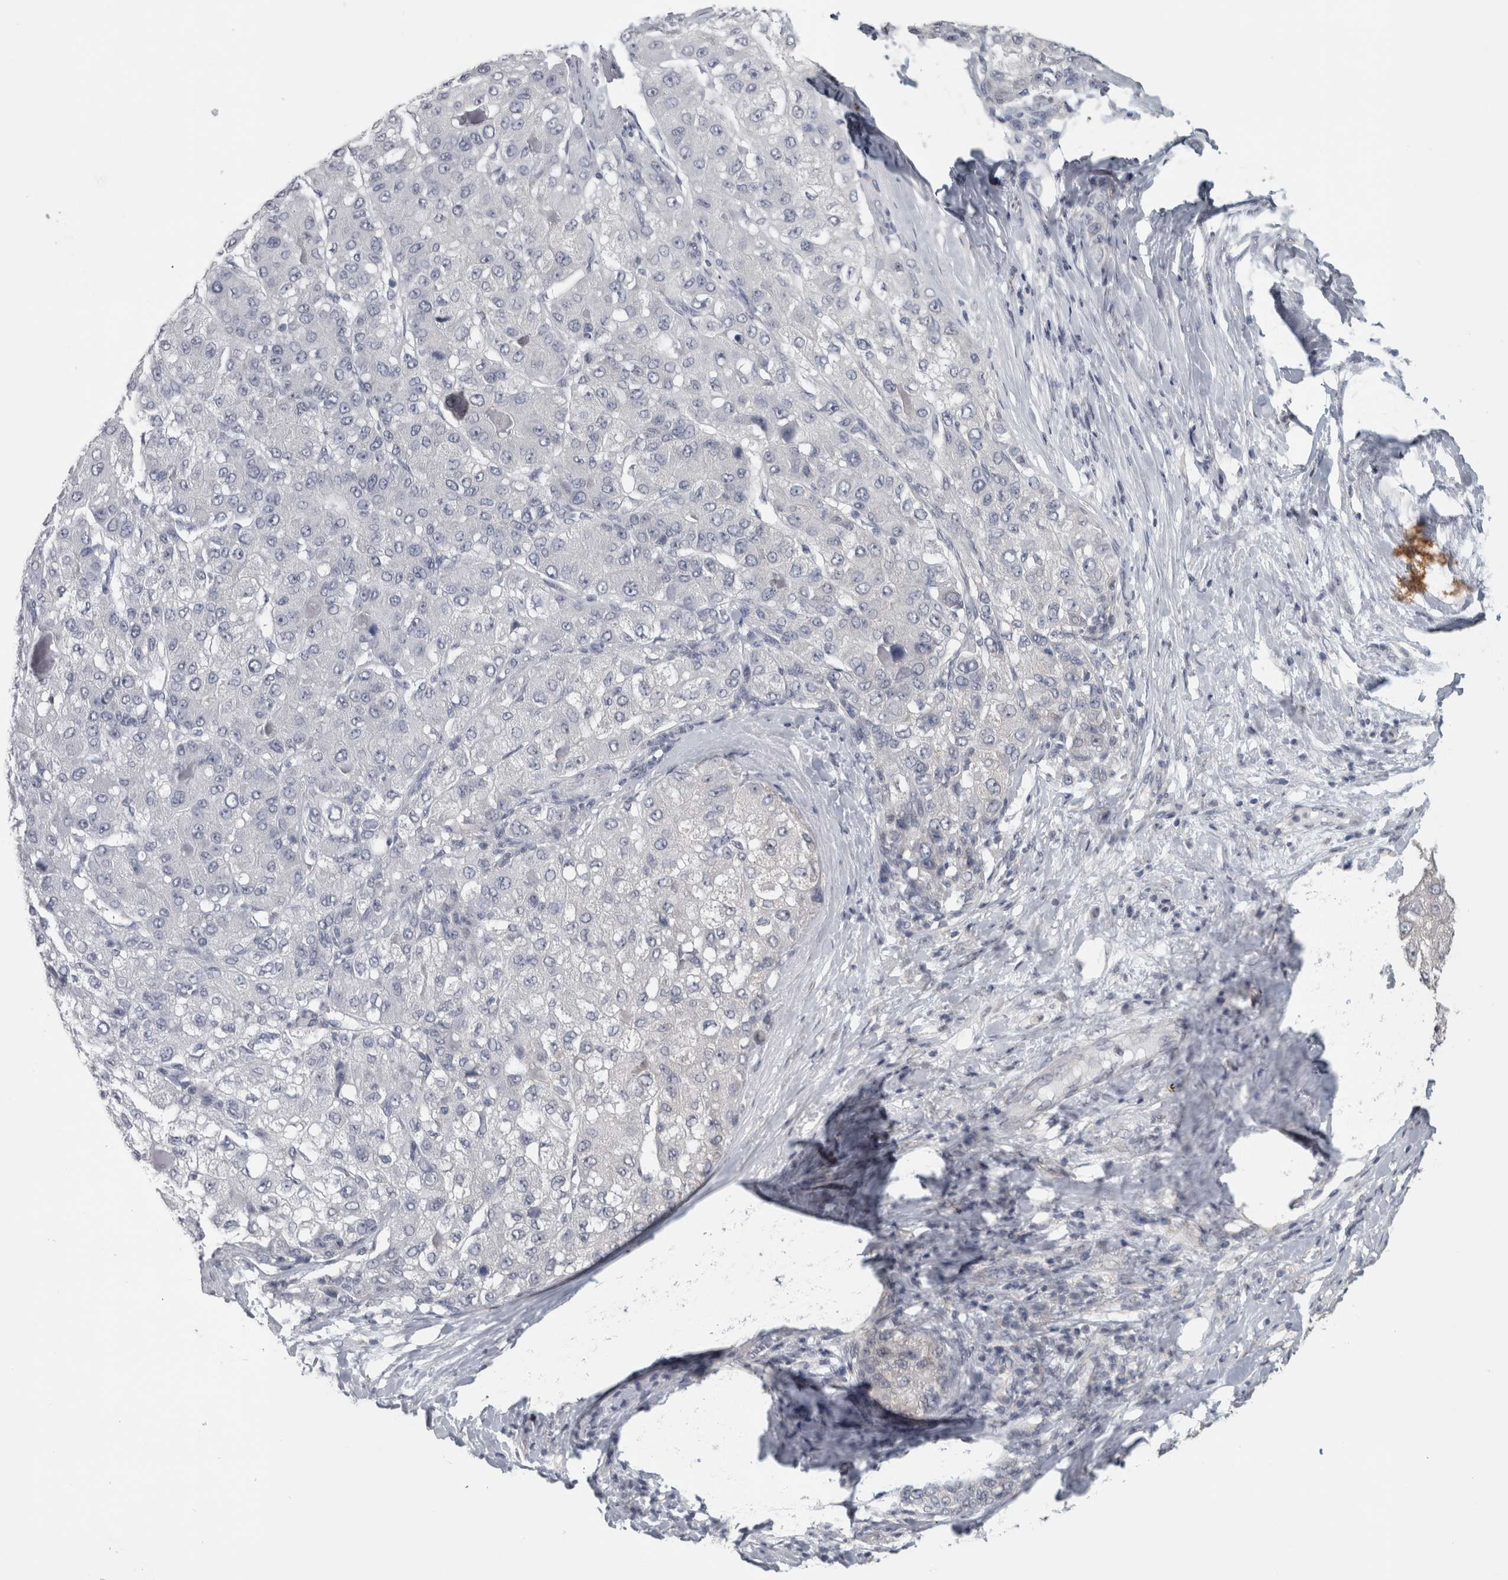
{"staining": {"intensity": "negative", "quantity": "none", "location": "none"}, "tissue": "liver cancer", "cell_type": "Tumor cells", "image_type": "cancer", "snomed": [{"axis": "morphology", "description": "Carcinoma, Hepatocellular, NOS"}, {"axis": "topography", "description": "Liver"}], "caption": "High power microscopy image of an IHC micrograph of liver cancer, revealing no significant staining in tumor cells.", "gene": "ATXN2", "patient": {"sex": "male", "age": 80}}